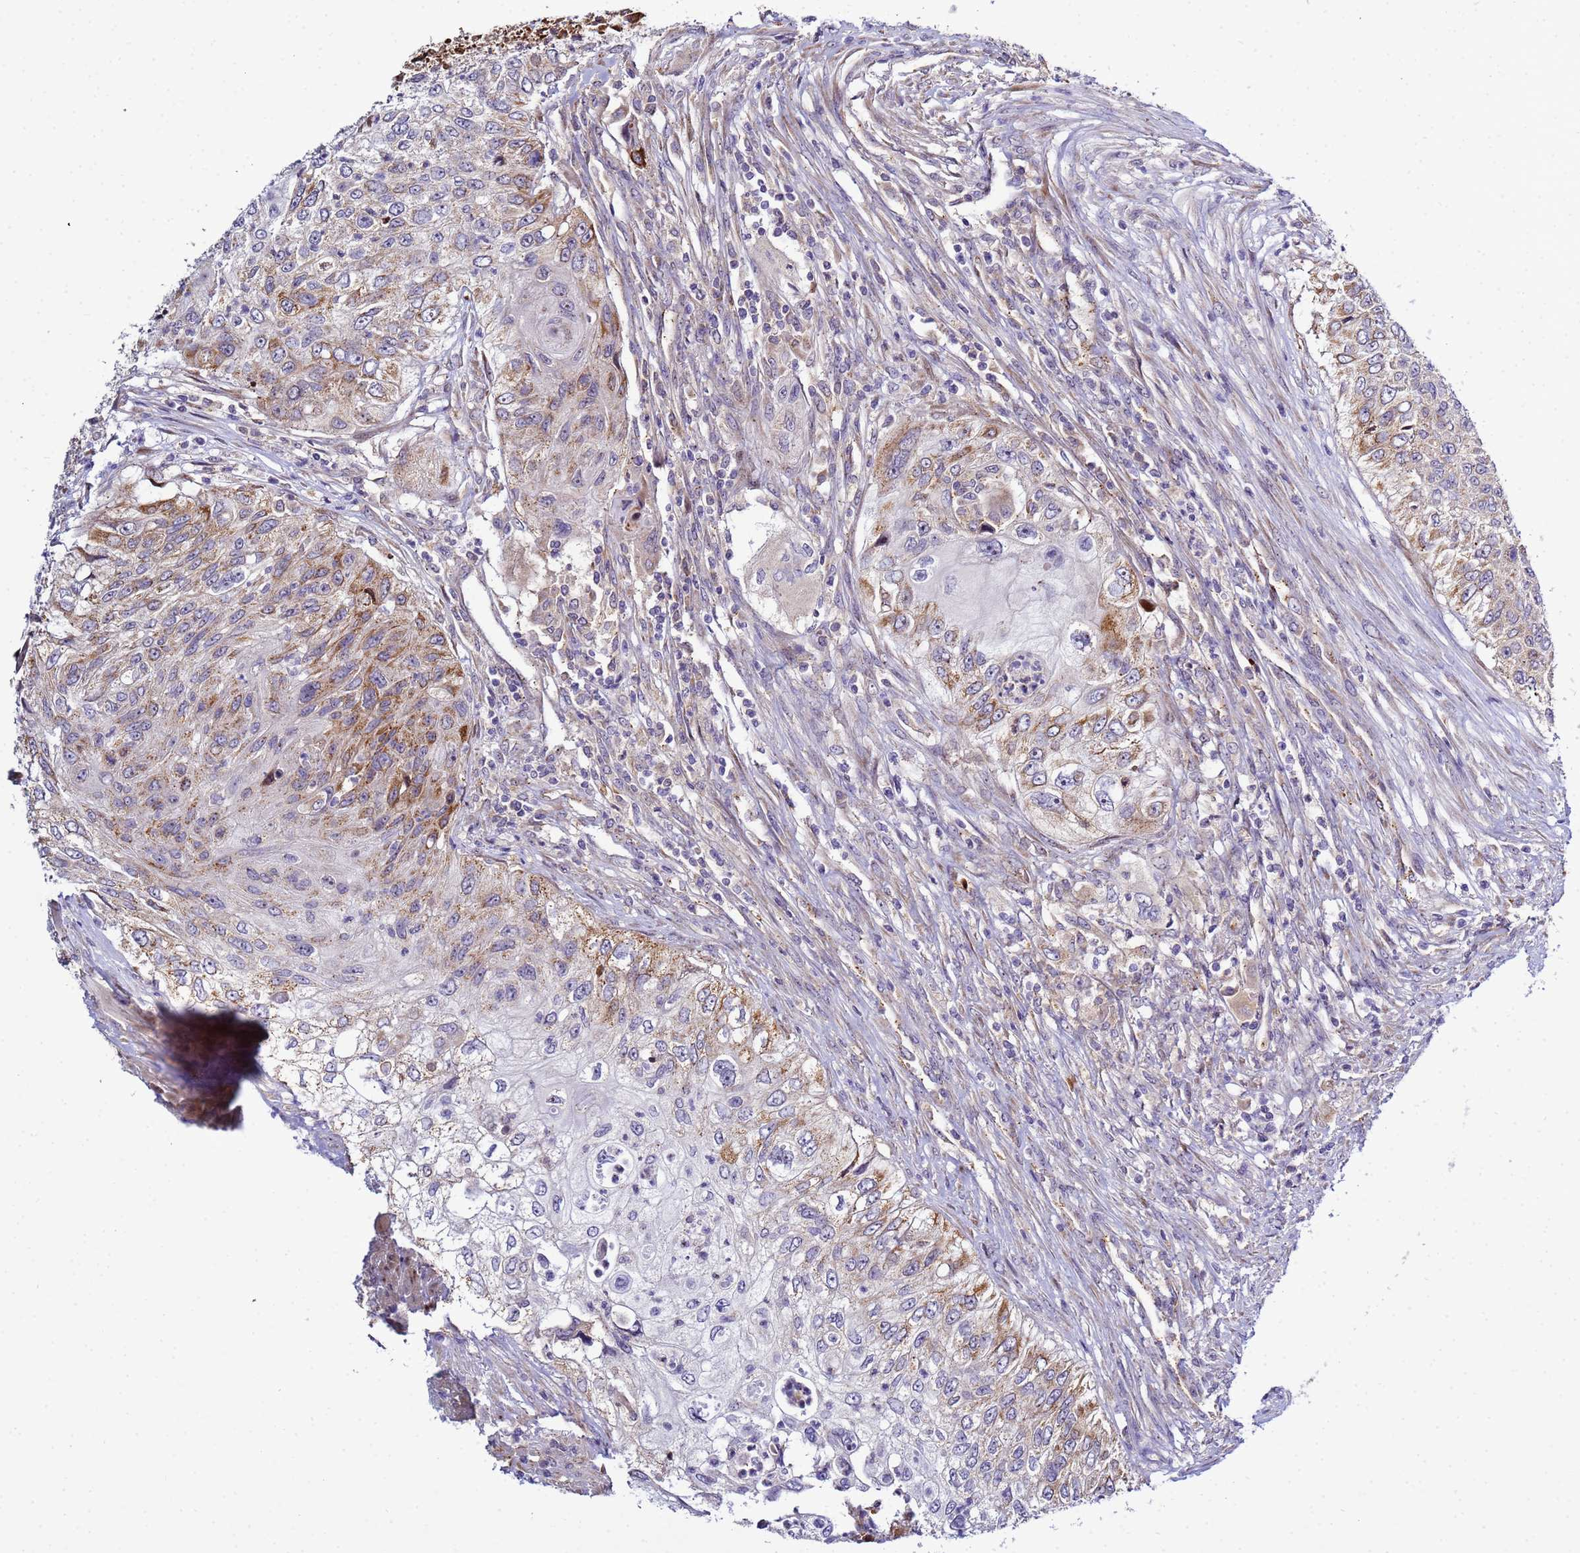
{"staining": {"intensity": "strong", "quantity": "<25%", "location": "cytoplasmic/membranous"}, "tissue": "urothelial cancer", "cell_type": "Tumor cells", "image_type": "cancer", "snomed": [{"axis": "morphology", "description": "Urothelial carcinoma, High grade"}, {"axis": "topography", "description": "Urinary bladder"}], "caption": "High-power microscopy captured an IHC micrograph of urothelial cancer, revealing strong cytoplasmic/membranous positivity in approximately <25% of tumor cells. (DAB (3,3'-diaminobenzidine) IHC, brown staining for protein, blue staining for nuclei).", "gene": "NOL8", "patient": {"sex": "female", "age": 60}}